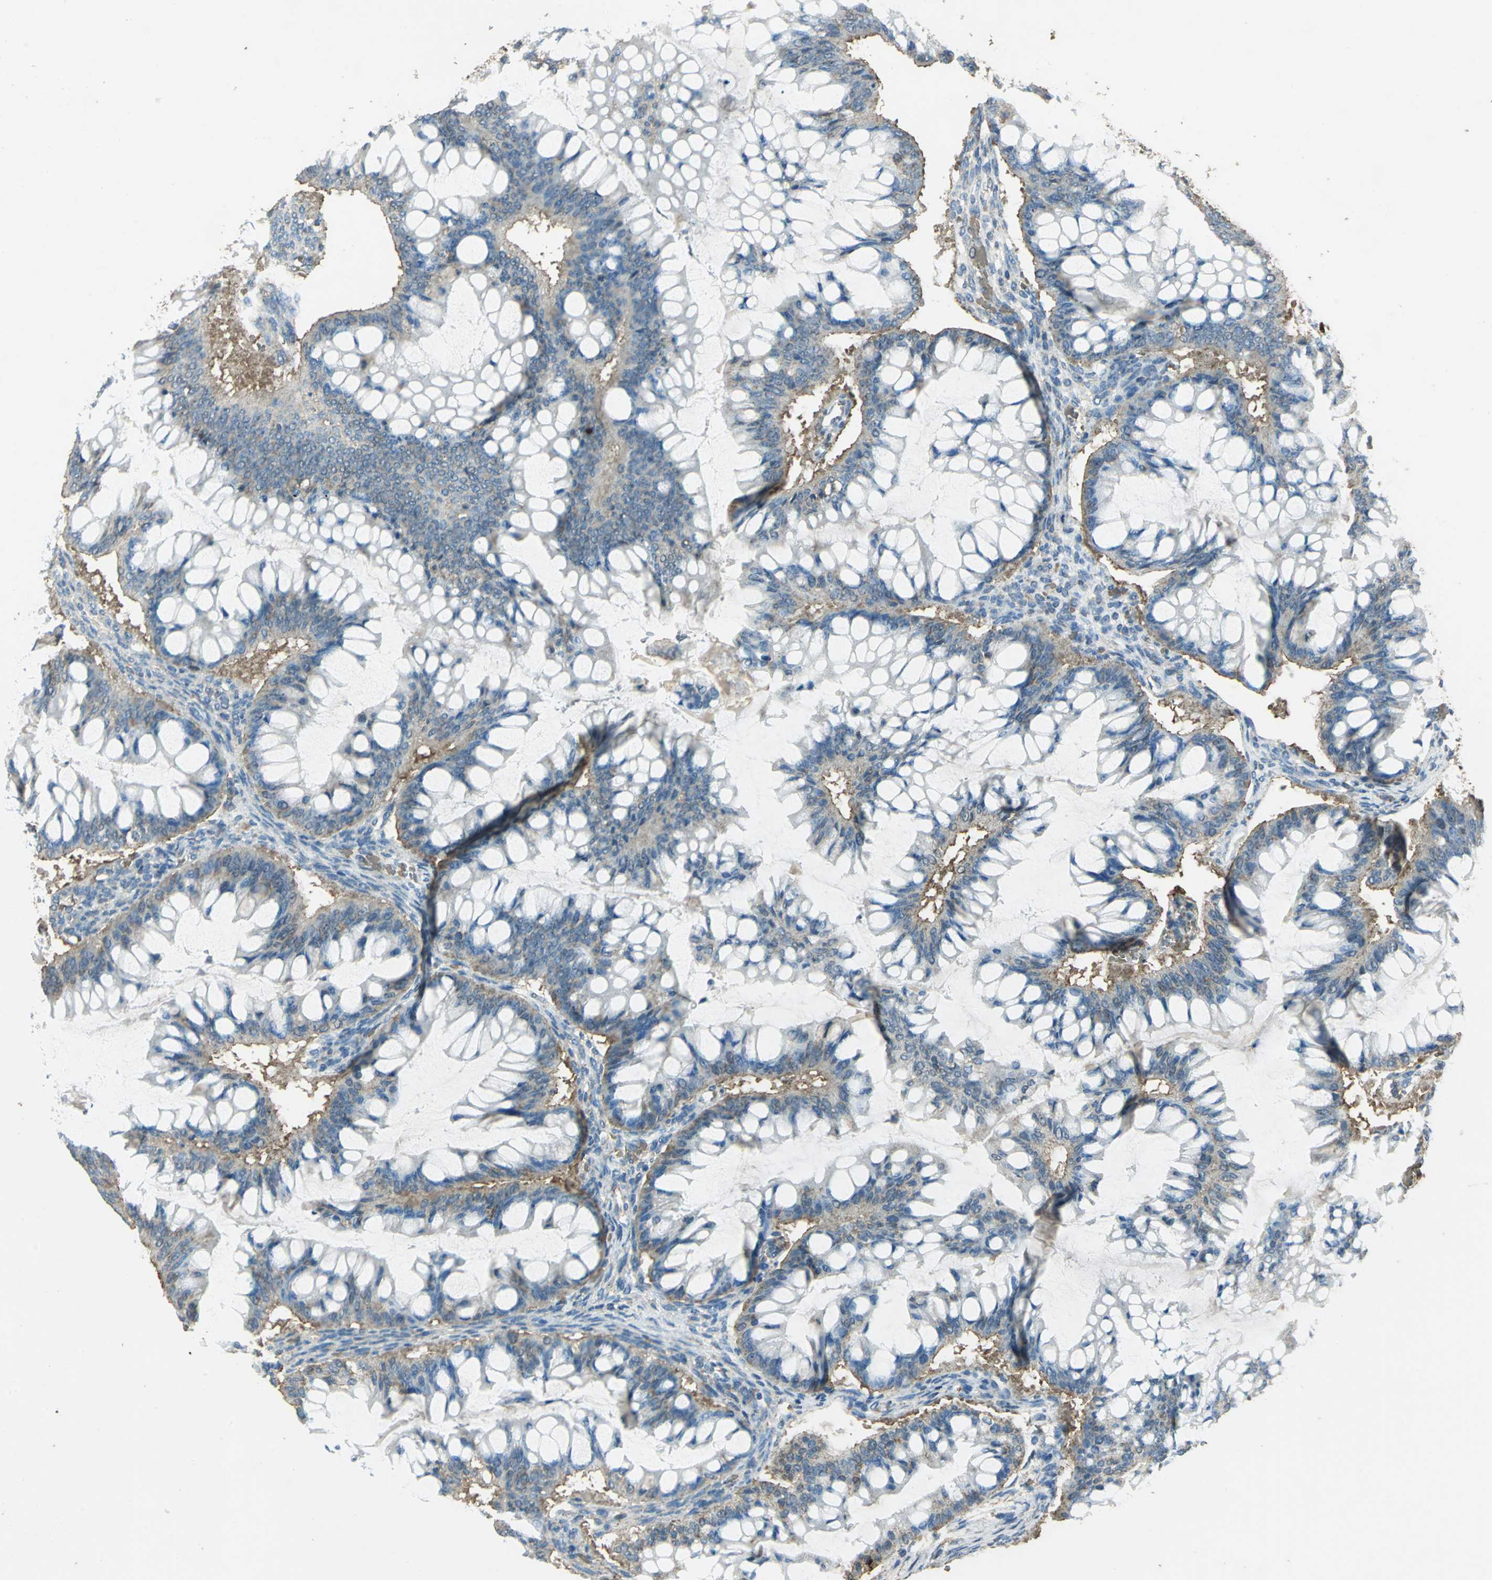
{"staining": {"intensity": "weak", "quantity": "25%-75%", "location": "cytoplasmic/membranous"}, "tissue": "ovarian cancer", "cell_type": "Tumor cells", "image_type": "cancer", "snomed": [{"axis": "morphology", "description": "Cystadenocarcinoma, mucinous, NOS"}, {"axis": "topography", "description": "Ovary"}], "caption": "Ovarian cancer stained with a brown dye displays weak cytoplasmic/membranous positive expression in approximately 25%-75% of tumor cells.", "gene": "TRAPPC2", "patient": {"sex": "female", "age": 73}}